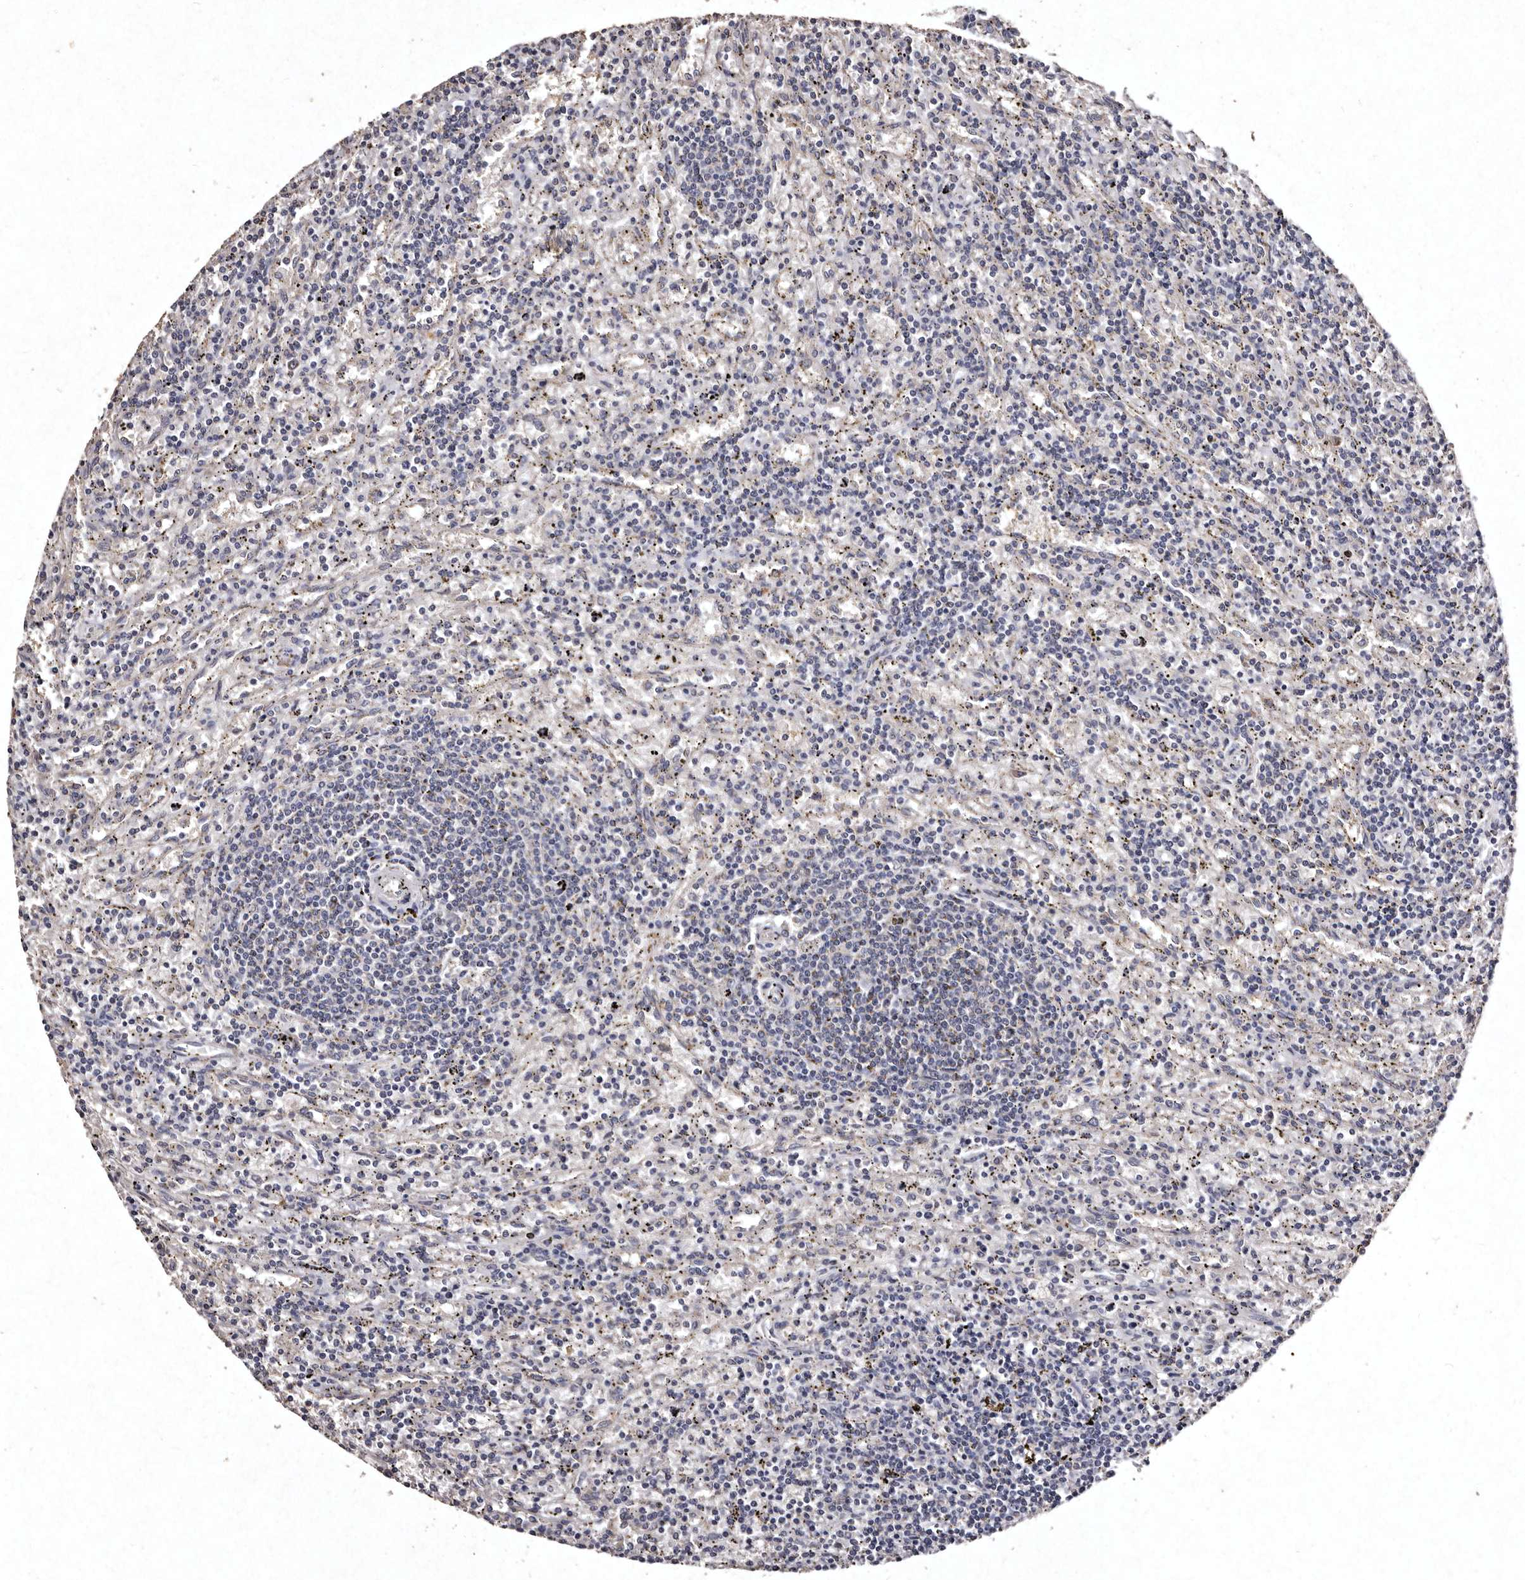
{"staining": {"intensity": "negative", "quantity": "none", "location": "none"}, "tissue": "lymphoma", "cell_type": "Tumor cells", "image_type": "cancer", "snomed": [{"axis": "morphology", "description": "Malignant lymphoma, non-Hodgkin's type, Low grade"}, {"axis": "topography", "description": "Spleen"}], "caption": "Immunohistochemical staining of lymphoma demonstrates no significant staining in tumor cells.", "gene": "TFB1M", "patient": {"sex": "male", "age": 76}}